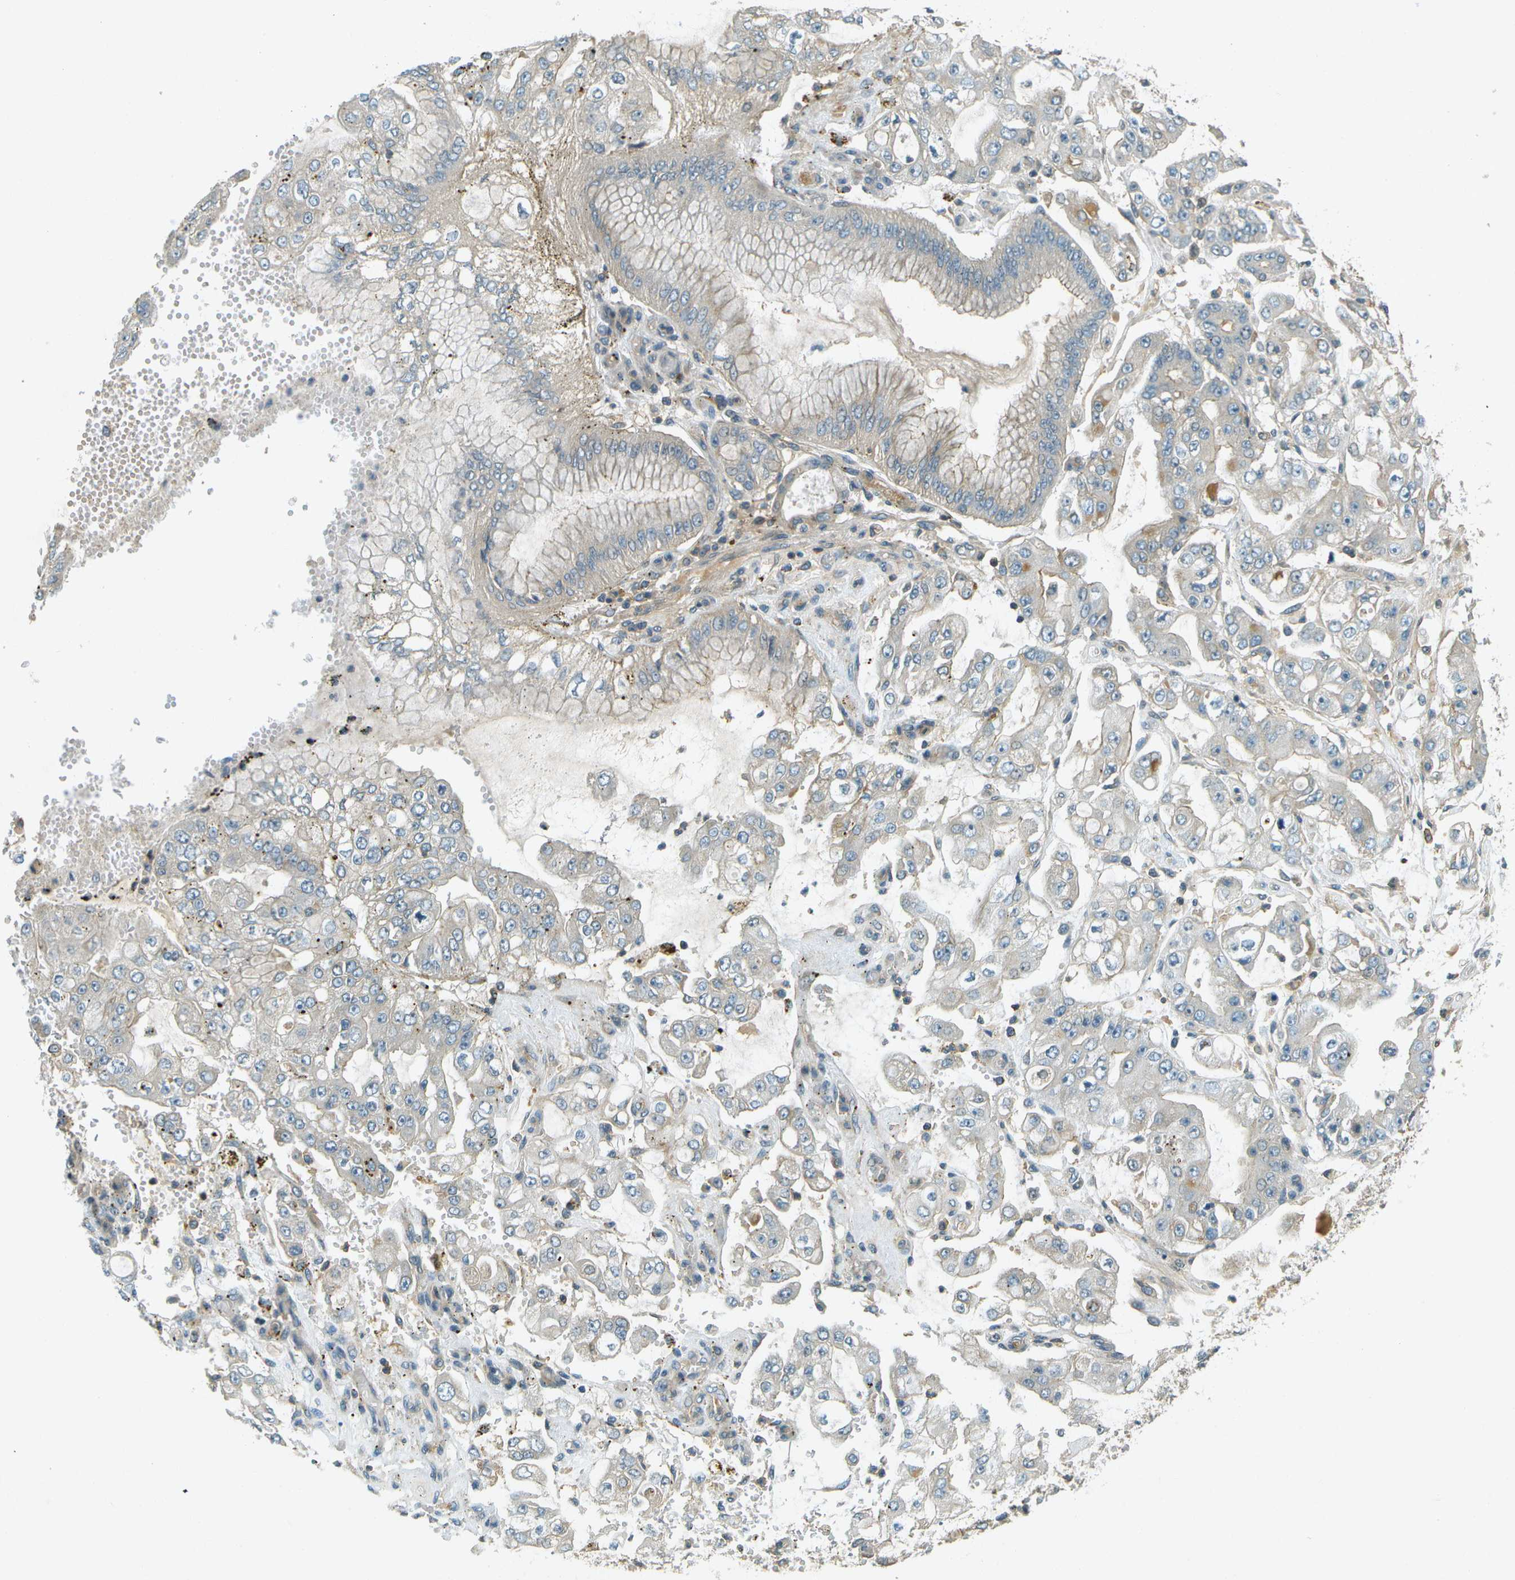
{"staining": {"intensity": "negative", "quantity": "none", "location": "none"}, "tissue": "stomach cancer", "cell_type": "Tumor cells", "image_type": "cancer", "snomed": [{"axis": "morphology", "description": "Adenocarcinoma, NOS"}, {"axis": "topography", "description": "Stomach"}], "caption": "Immunohistochemistry photomicrograph of human stomach adenocarcinoma stained for a protein (brown), which demonstrates no positivity in tumor cells.", "gene": "NUDT4", "patient": {"sex": "male", "age": 76}}